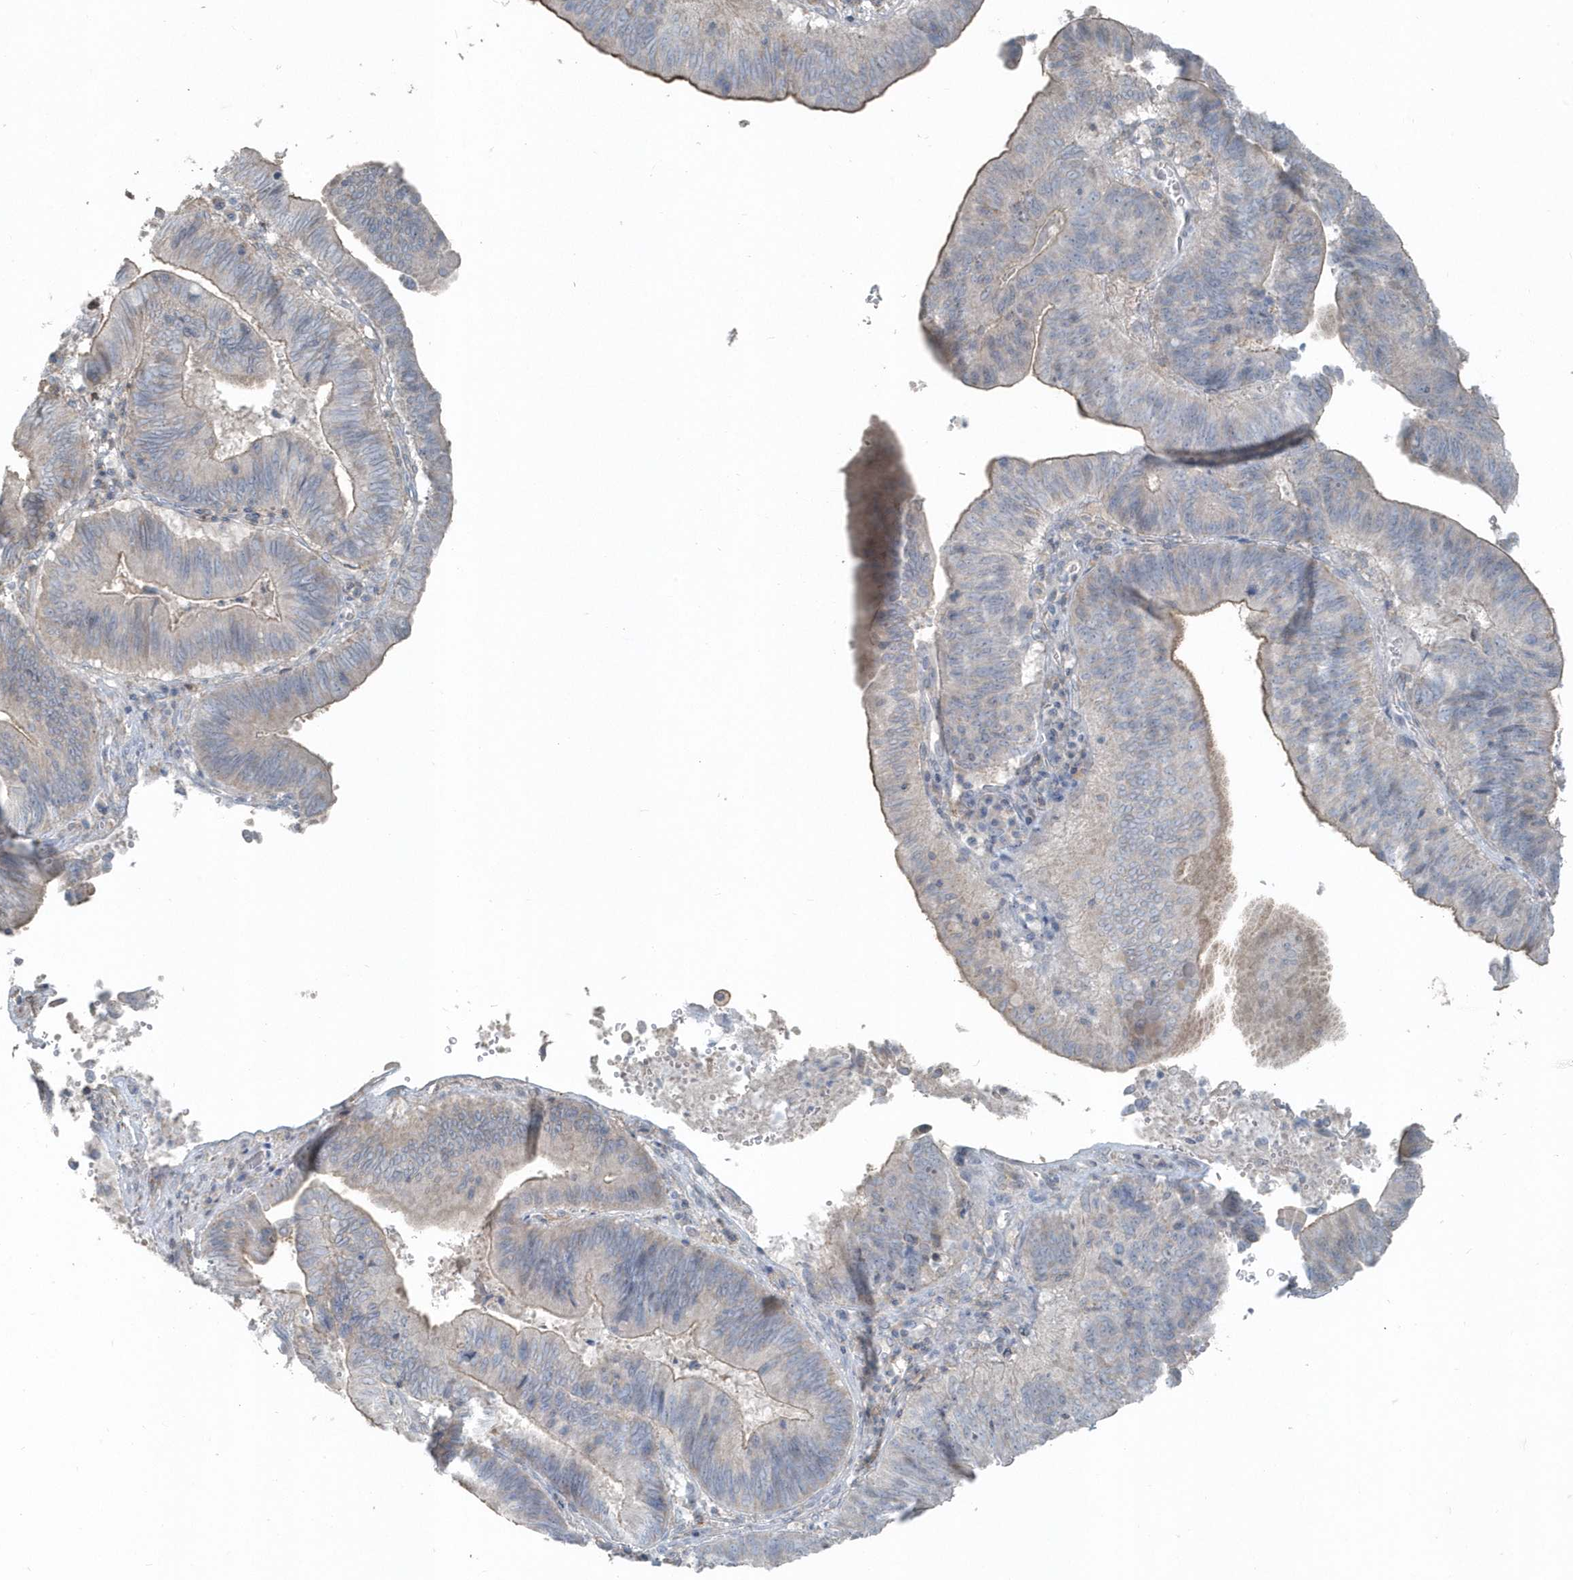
{"staining": {"intensity": "negative", "quantity": "none", "location": "none"}, "tissue": "pancreatic cancer", "cell_type": "Tumor cells", "image_type": "cancer", "snomed": [{"axis": "morphology", "description": "Adenocarcinoma, NOS"}, {"axis": "topography", "description": "Pancreas"}], "caption": "Human adenocarcinoma (pancreatic) stained for a protein using immunohistochemistry displays no expression in tumor cells.", "gene": "ACTC1", "patient": {"sex": "male", "age": 63}}